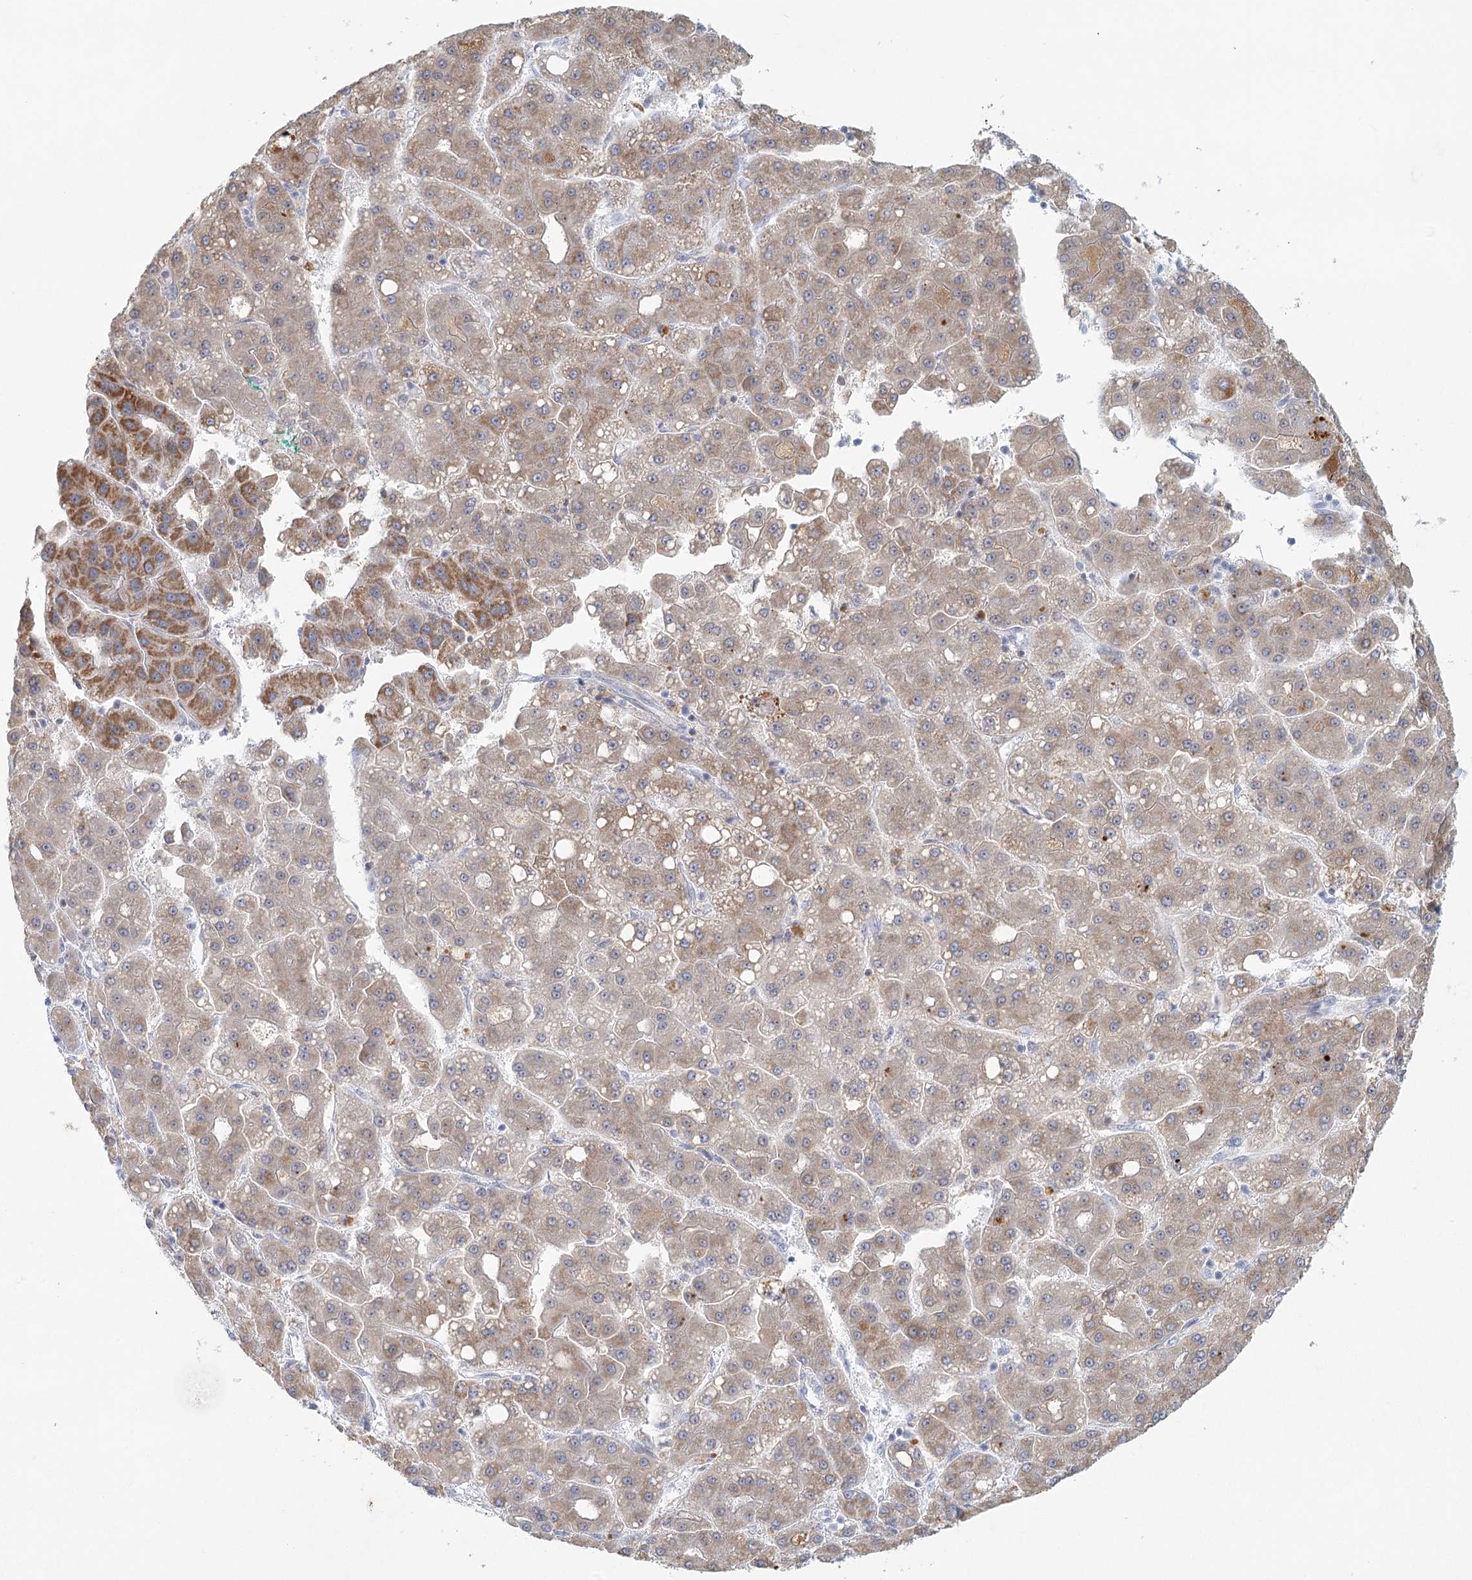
{"staining": {"intensity": "moderate", "quantity": "25%-75%", "location": "cytoplasmic/membranous"}, "tissue": "liver cancer", "cell_type": "Tumor cells", "image_type": "cancer", "snomed": [{"axis": "morphology", "description": "Carcinoma, Hepatocellular, NOS"}, {"axis": "topography", "description": "Liver"}], "caption": "Tumor cells show medium levels of moderate cytoplasmic/membranous expression in approximately 25%-75% of cells in liver cancer.", "gene": "BPHL", "patient": {"sex": "male", "age": 65}}